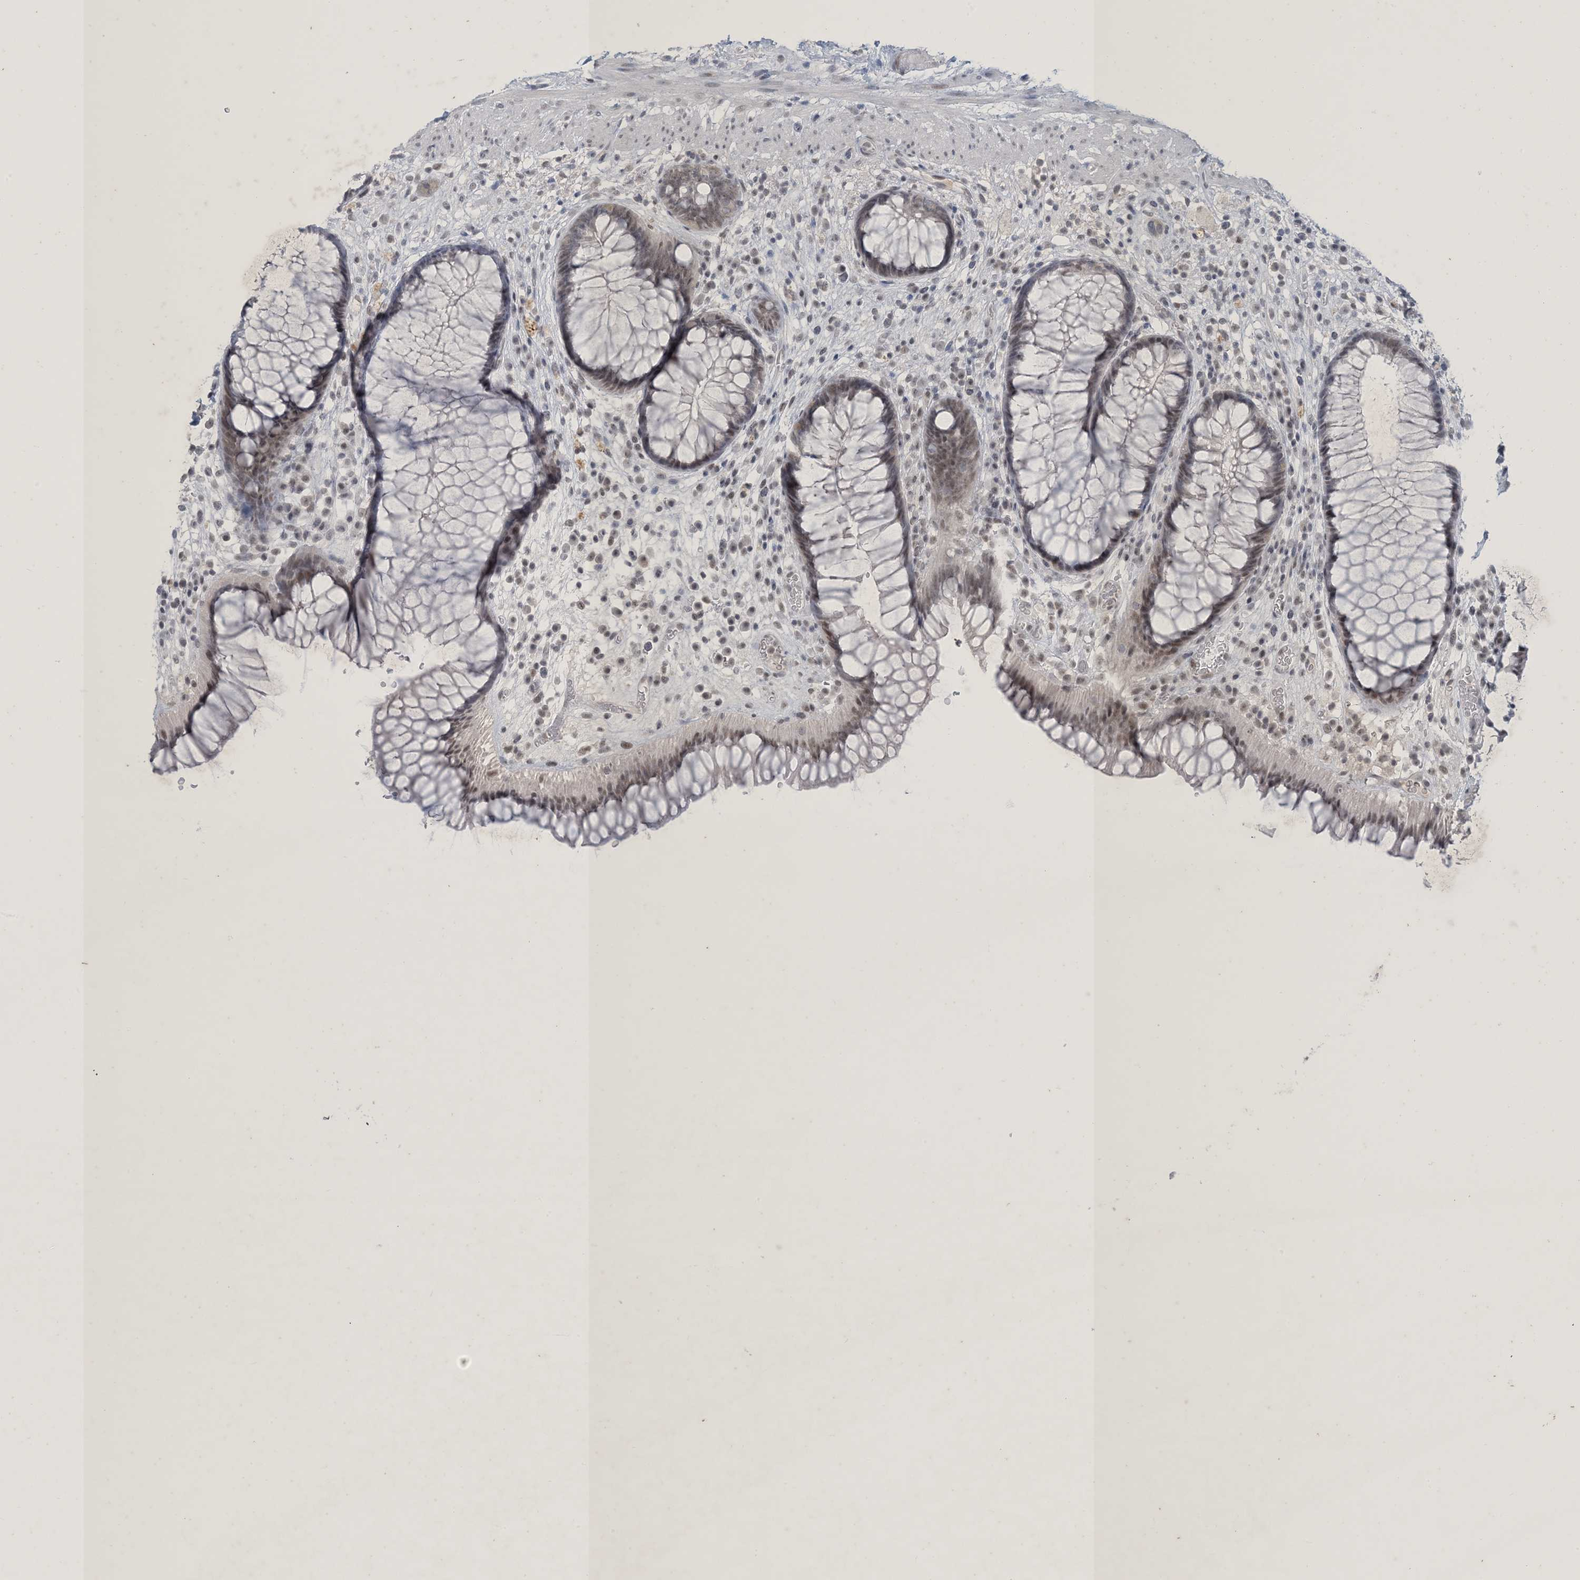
{"staining": {"intensity": "weak", "quantity": "25%-75%", "location": "nuclear"}, "tissue": "rectum", "cell_type": "Glandular cells", "image_type": "normal", "snomed": [{"axis": "morphology", "description": "Normal tissue, NOS"}, {"axis": "topography", "description": "Rectum"}], "caption": "Brown immunohistochemical staining in benign human rectum displays weak nuclear positivity in approximately 25%-75% of glandular cells. (DAB (3,3'-diaminobenzidine) = brown stain, brightfield microscopy at high magnification).", "gene": "ZNF674", "patient": {"sex": "male", "age": 51}}